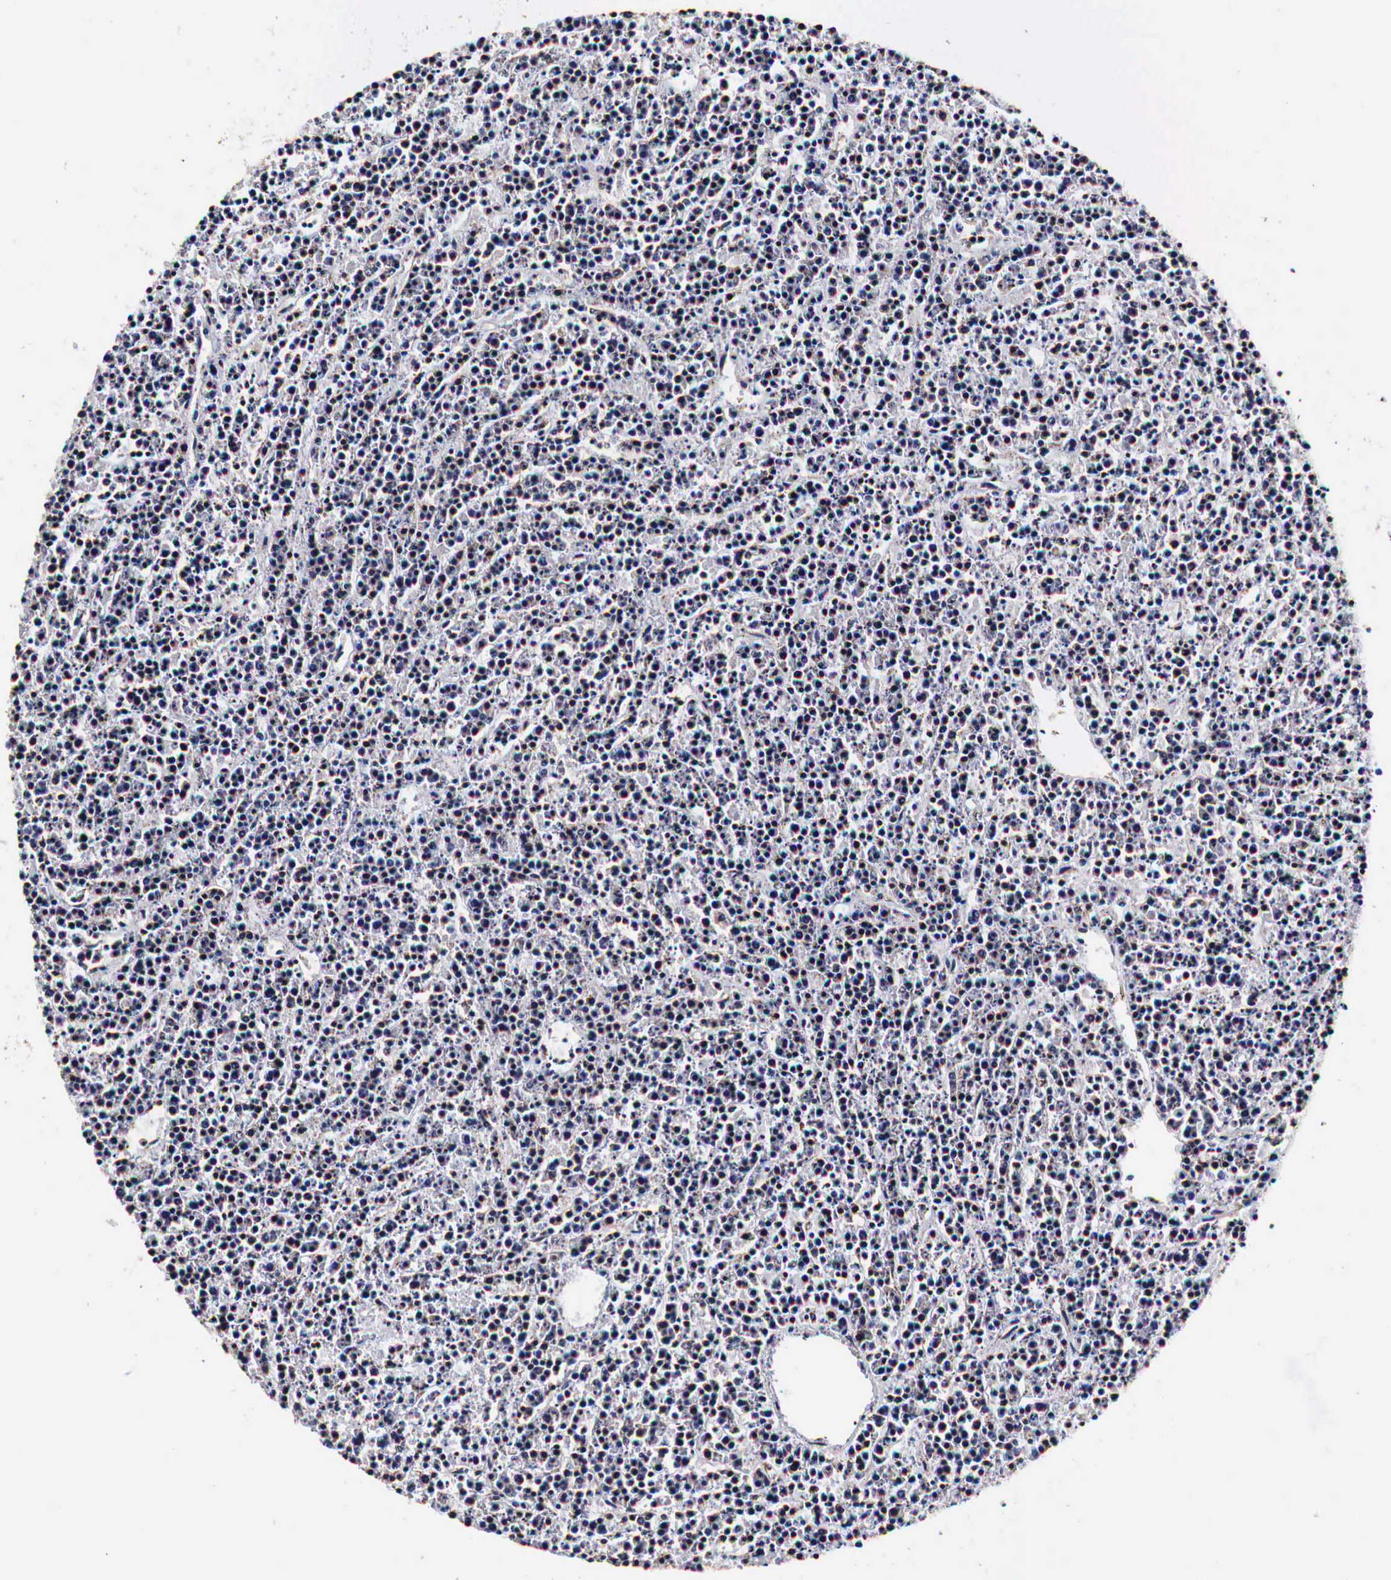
{"staining": {"intensity": "negative", "quantity": "none", "location": "none"}, "tissue": "lymphoma", "cell_type": "Tumor cells", "image_type": "cancer", "snomed": [{"axis": "morphology", "description": "Malignant lymphoma, non-Hodgkin's type, High grade"}, {"axis": "topography", "description": "Ovary"}], "caption": "The image demonstrates no significant positivity in tumor cells of malignant lymphoma, non-Hodgkin's type (high-grade). (DAB IHC visualized using brightfield microscopy, high magnification).", "gene": "CKAP4", "patient": {"sex": "female", "age": 56}}